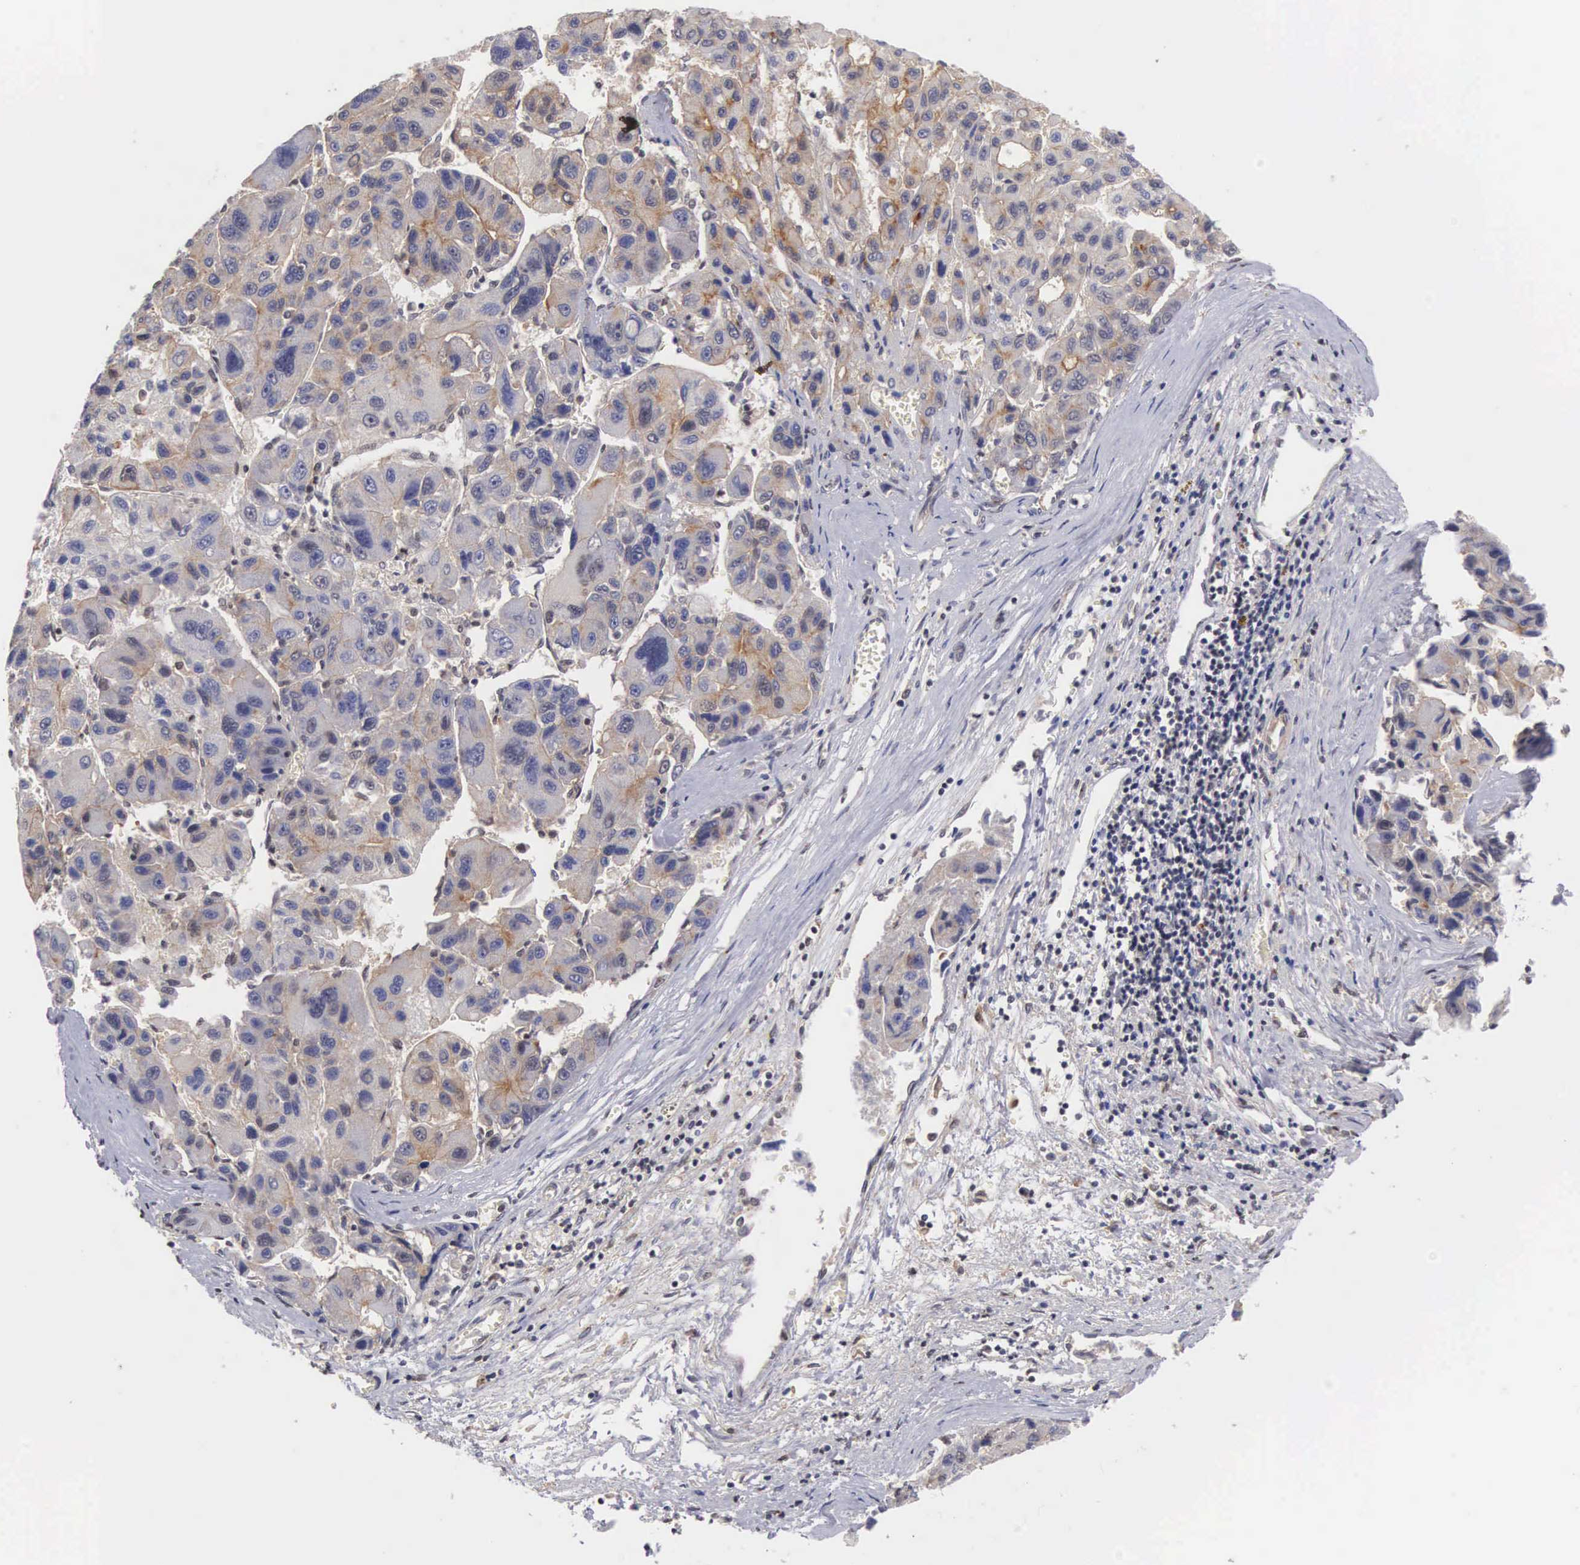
{"staining": {"intensity": "weak", "quantity": "25%-75%", "location": "cytoplasmic/membranous"}, "tissue": "liver cancer", "cell_type": "Tumor cells", "image_type": "cancer", "snomed": [{"axis": "morphology", "description": "Carcinoma, Hepatocellular, NOS"}, {"axis": "topography", "description": "Liver"}], "caption": "Immunohistochemistry (IHC) of liver hepatocellular carcinoma reveals low levels of weak cytoplasmic/membranous positivity in approximately 25%-75% of tumor cells.", "gene": "NR4A2", "patient": {"sex": "male", "age": 64}}